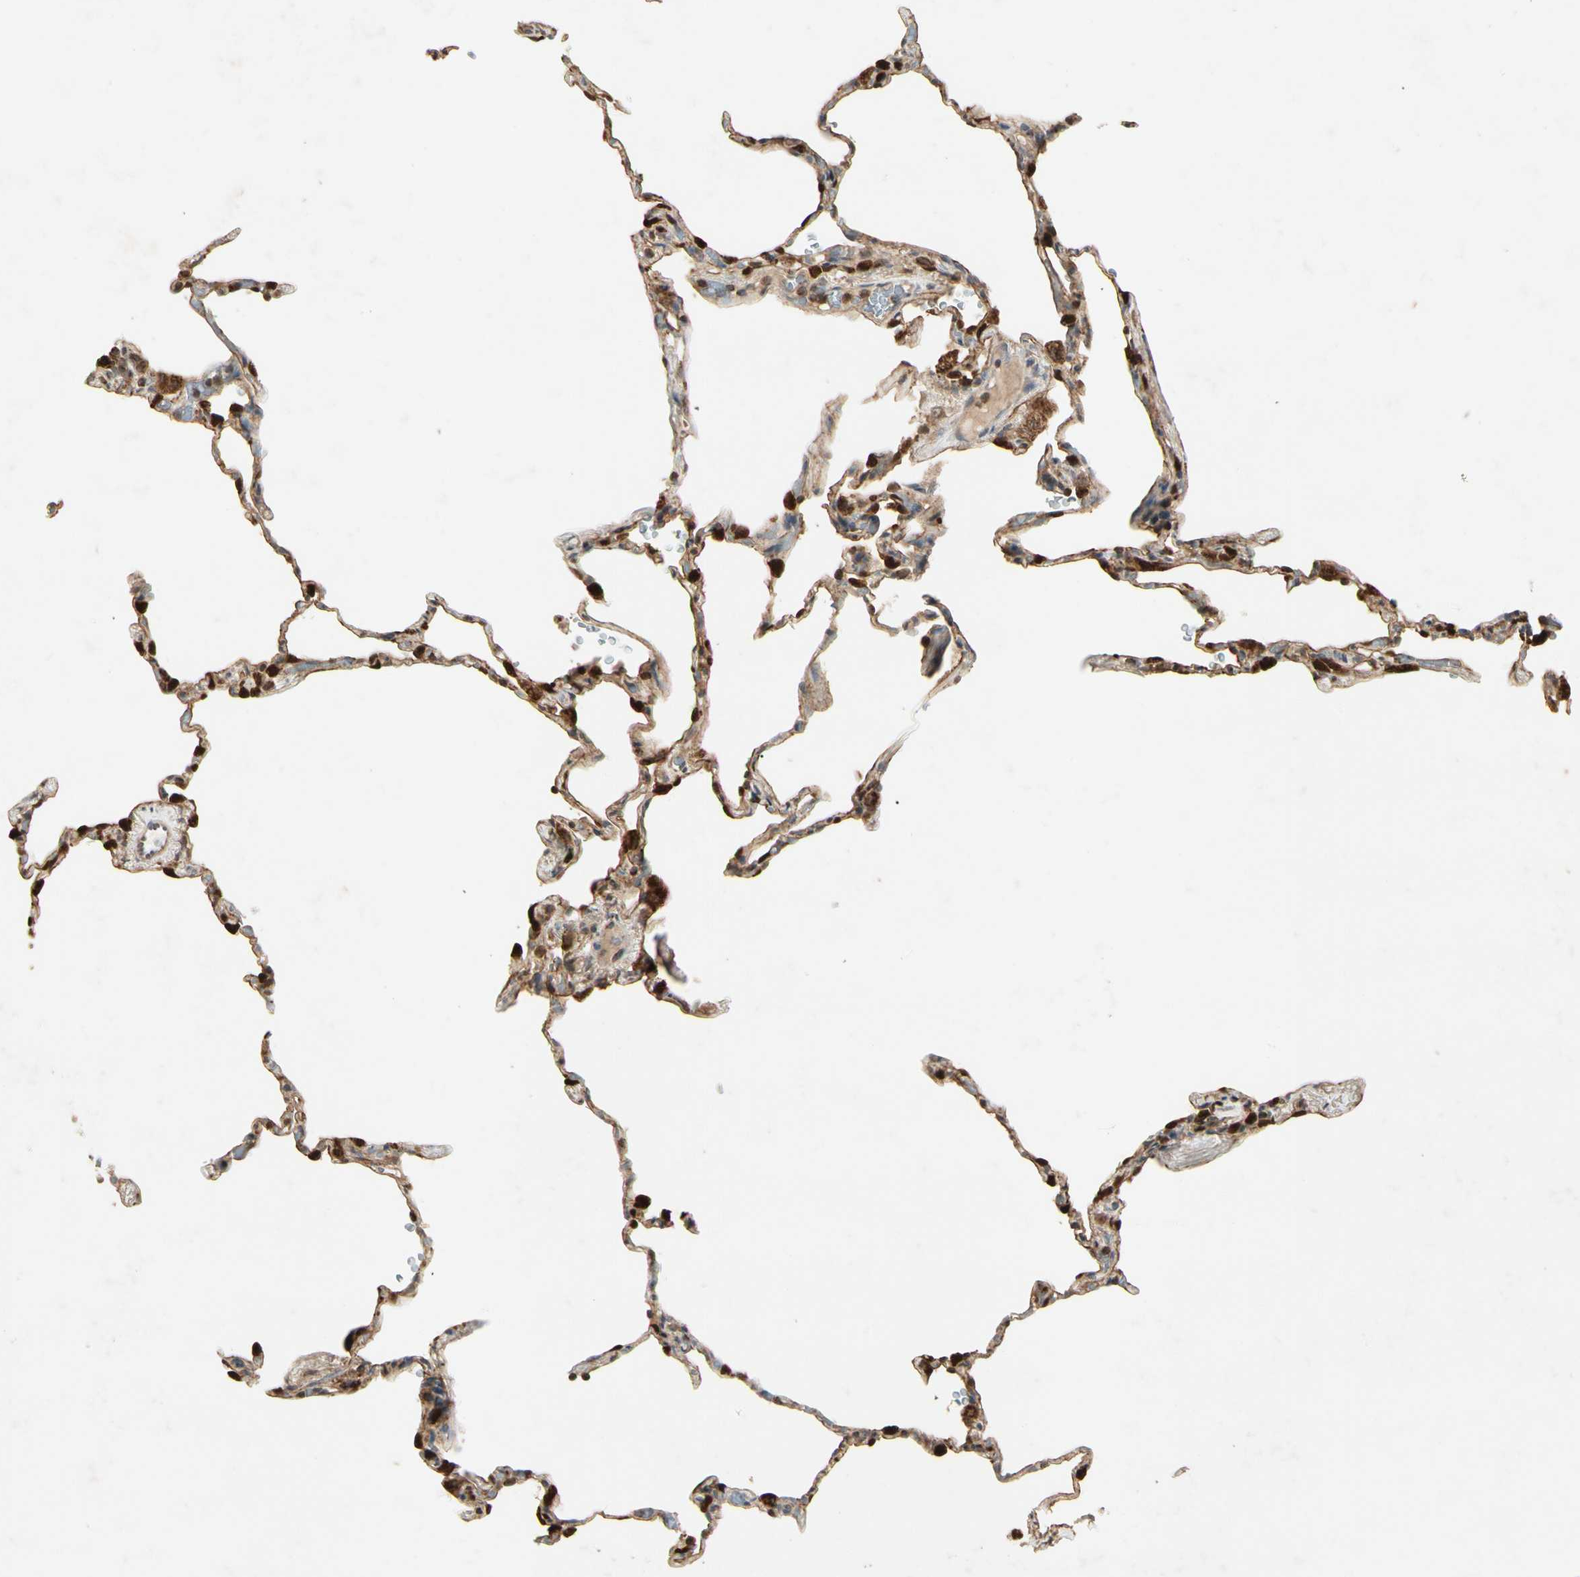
{"staining": {"intensity": "moderate", "quantity": ">75%", "location": "cytoplasmic/membranous,nuclear"}, "tissue": "lung", "cell_type": "Alveolar cells", "image_type": "normal", "snomed": [{"axis": "morphology", "description": "Normal tissue, NOS"}, {"axis": "topography", "description": "Lung"}], "caption": "Human lung stained for a protein (brown) displays moderate cytoplasmic/membranous,nuclear positive expression in approximately >75% of alveolar cells.", "gene": "PRDX5", "patient": {"sex": "male", "age": 59}}